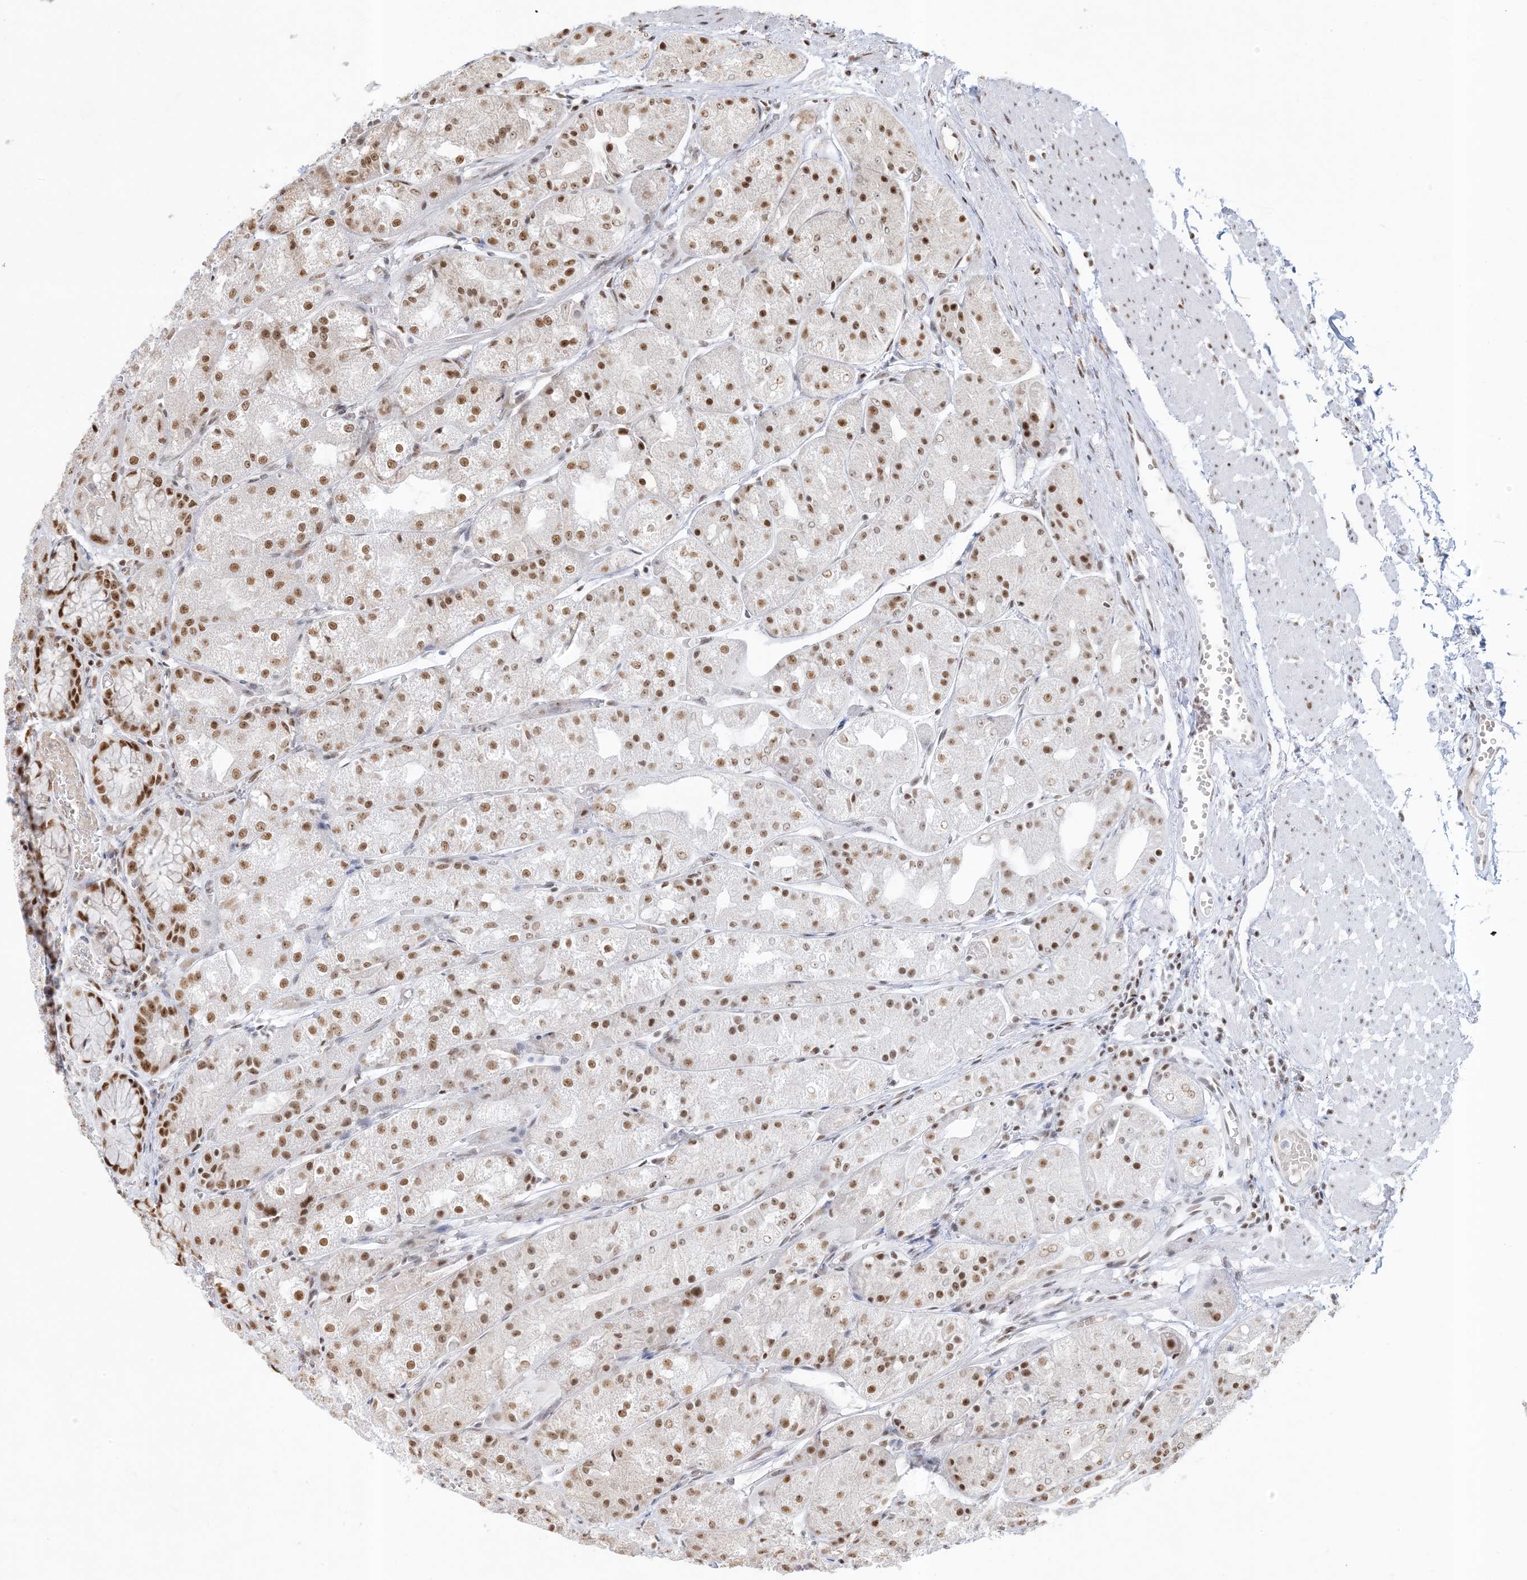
{"staining": {"intensity": "moderate", "quantity": ">75%", "location": "nuclear"}, "tissue": "stomach", "cell_type": "Glandular cells", "image_type": "normal", "snomed": [{"axis": "morphology", "description": "Normal tissue, NOS"}, {"axis": "topography", "description": "Stomach, upper"}], "caption": "High-magnification brightfield microscopy of benign stomach stained with DAB (brown) and counterstained with hematoxylin (blue). glandular cells exhibit moderate nuclear staining is appreciated in about>75% of cells. The protein is shown in brown color, while the nuclei are stained blue.", "gene": "PPIL2", "patient": {"sex": "male", "age": 72}}